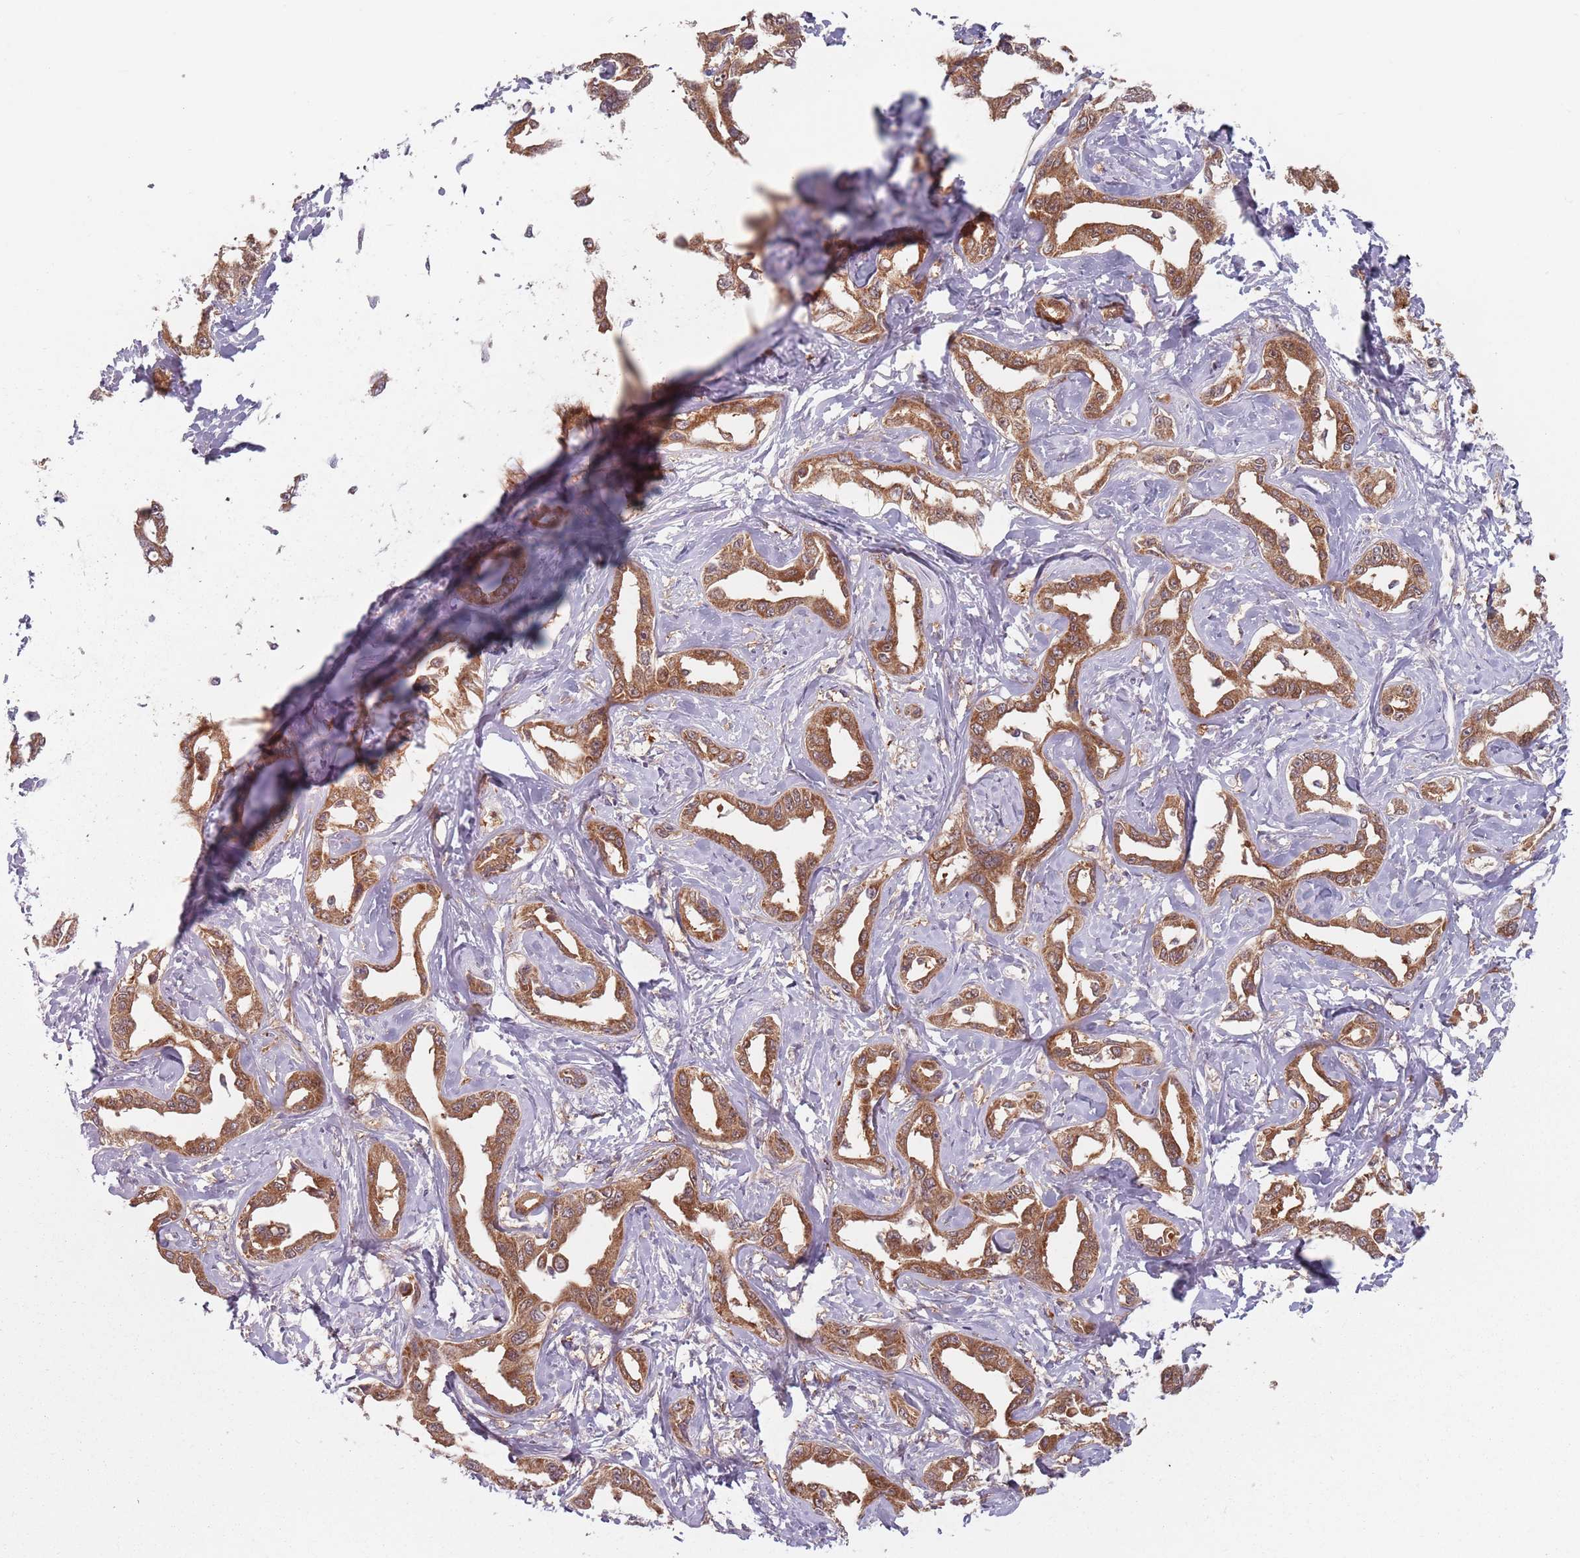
{"staining": {"intensity": "moderate", "quantity": ">75%", "location": "cytoplasmic/membranous"}, "tissue": "liver cancer", "cell_type": "Tumor cells", "image_type": "cancer", "snomed": [{"axis": "morphology", "description": "Cholangiocarcinoma"}, {"axis": "topography", "description": "Liver"}], "caption": "The image shows immunohistochemical staining of cholangiocarcinoma (liver). There is moderate cytoplasmic/membranous expression is seen in approximately >75% of tumor cells.", "gene": "NAXE", "patient": {"sex": "male", "age": 59}}